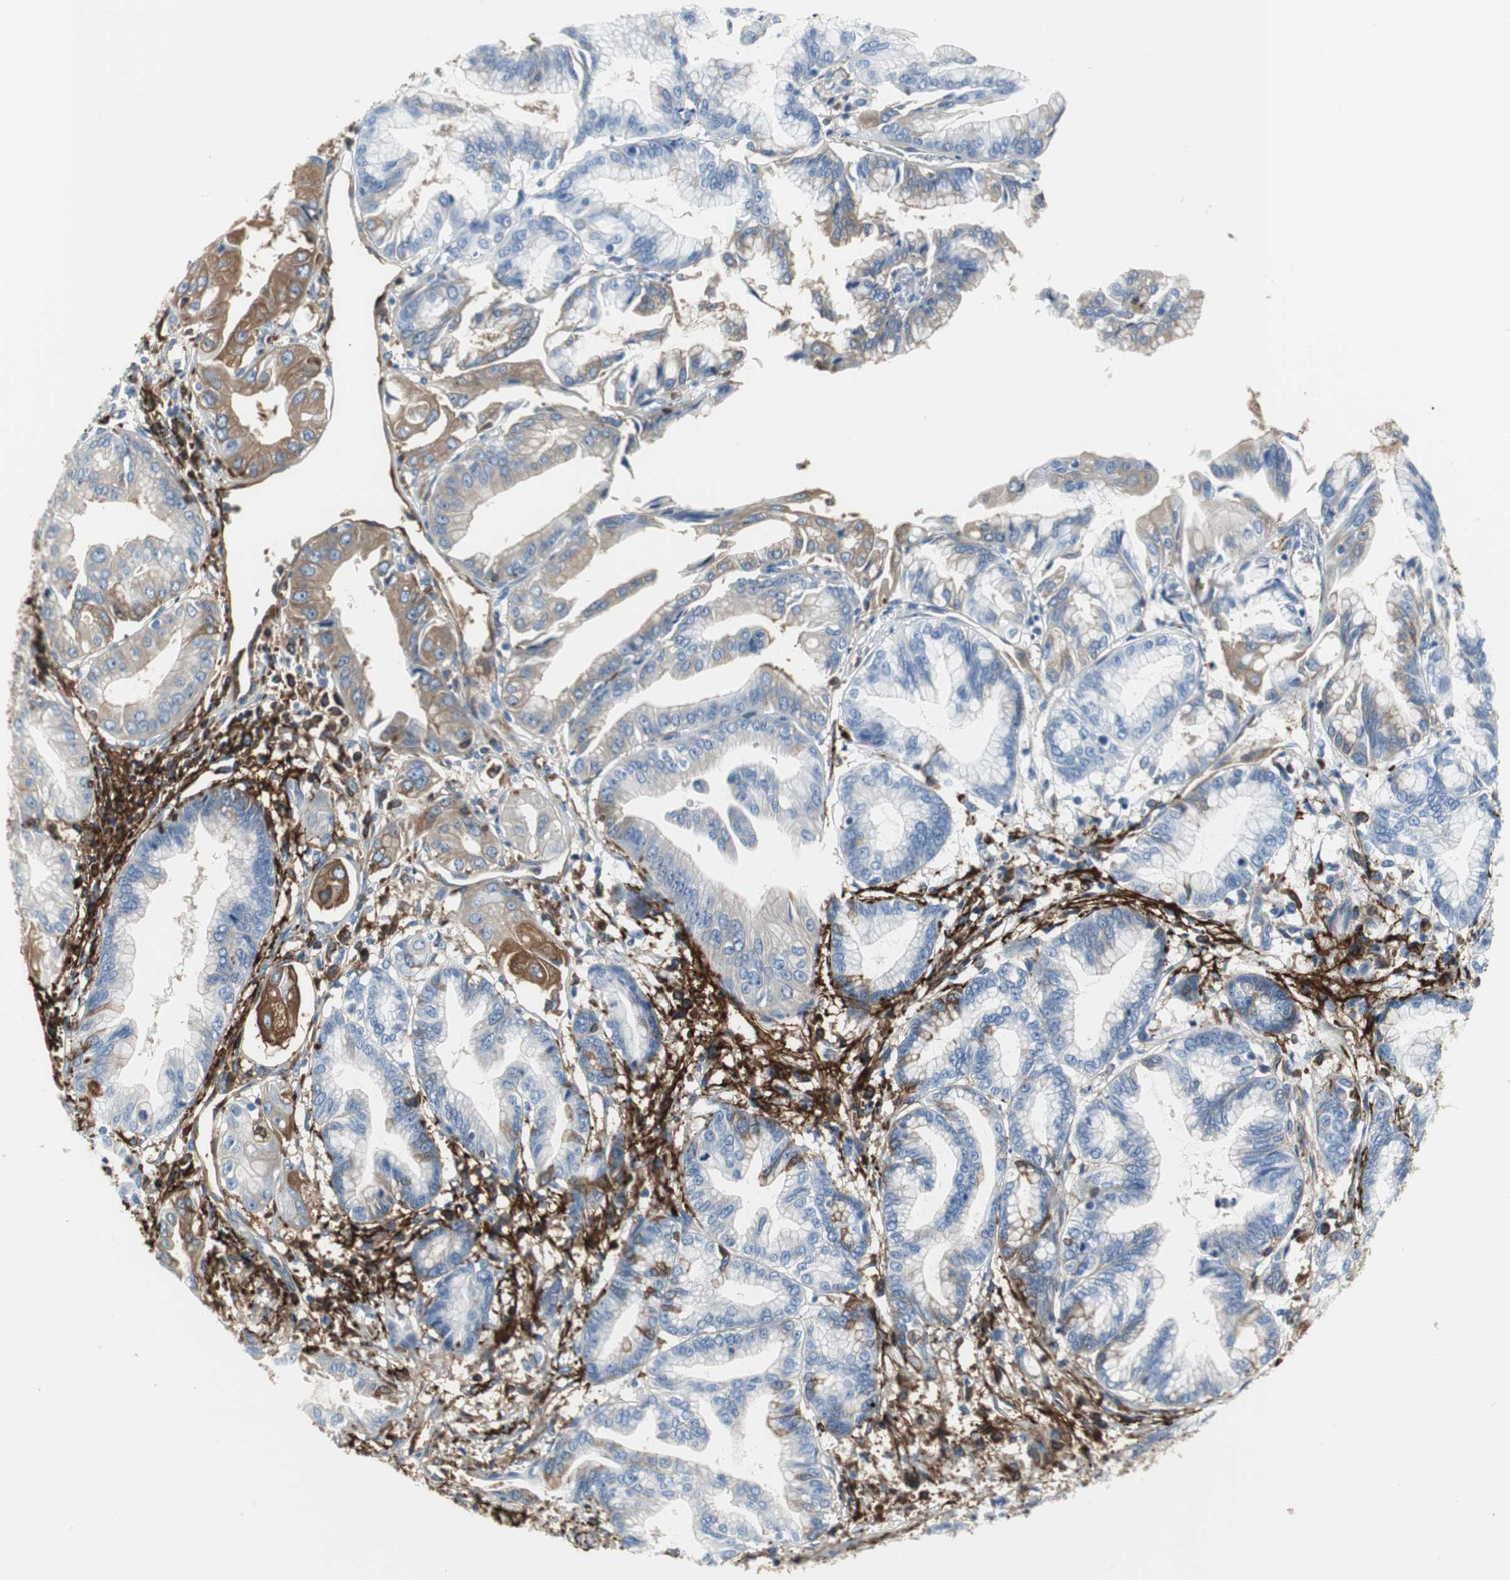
{"staining": {"intensity": "moderate", "quantity": "<25%", "location": "cytoplasmic/membranous"}, "tissue": "pancreatic cancer", "cell_type": "Tumor cells", "image_type": "cancer", "snomed": [{"axis": "morphology", "description": "Adenocarcinoma, NOS"}, {"axis": "topography", "description": "Pancreas"}], "caption": "Protein staining exhibits moderate cytoplasmic/membranous expression in about <25% of tumor cells in pancreatic cancer. (DAB (3,3'-diaminobenzidine) IHC with brightfield microscopy, high magnification).", "gene": "APCS", "patient": {"sex": "female", "age": 64}}